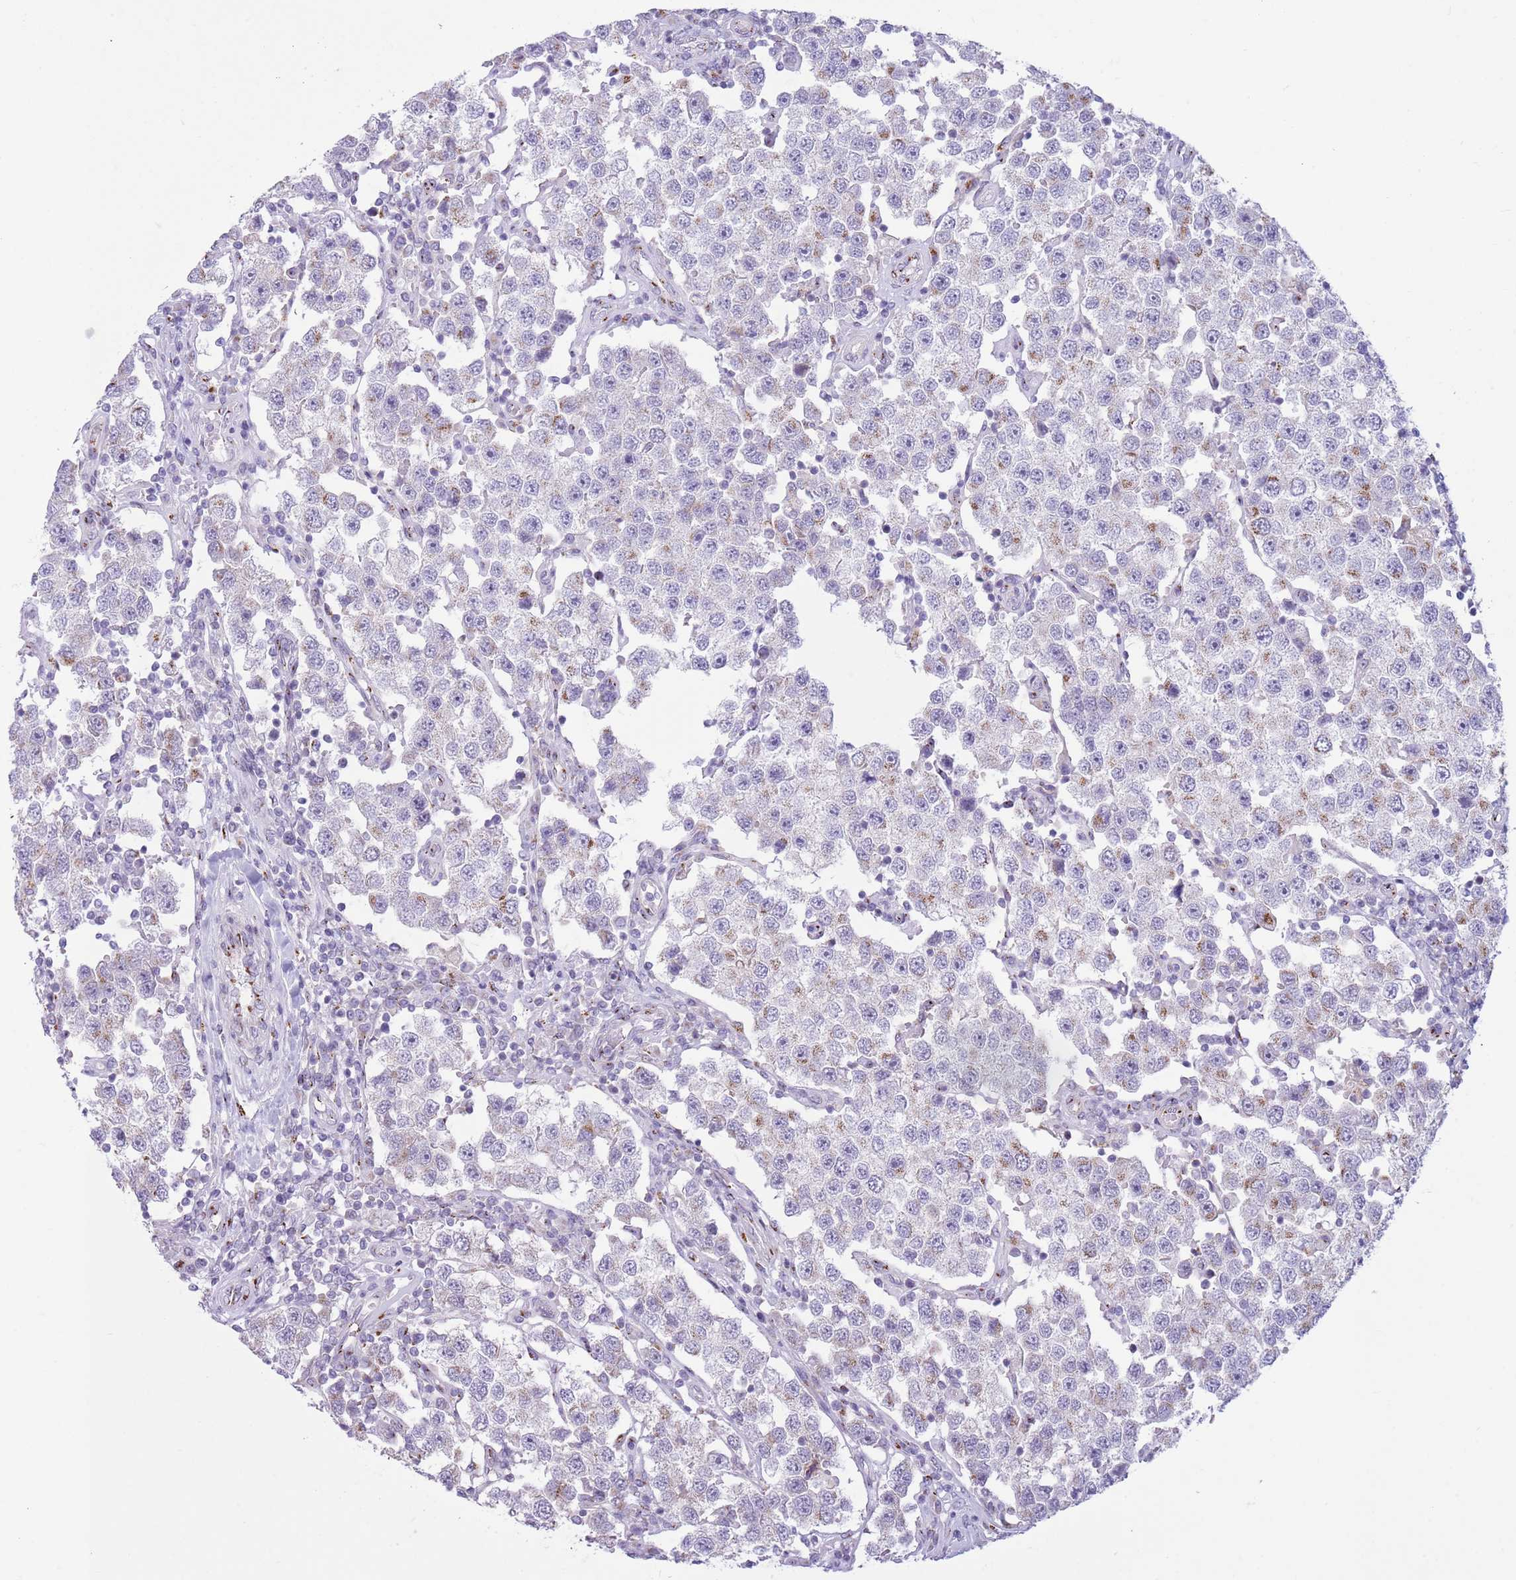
{"staining": {"intensity": "negative", "quantity": "none", "location": "none"}, "tissue": "testis cancer", "cell_type": "Tumor cells", "image_type": "cancer", "snomed": [{"axis": "morphology", "description": "Seminoma, NOS"}, {"axis": "topography", "description": "Testis"}], "caption": "The immunohistochemistry image has no significant staining in tumor cells of testis seminoma tissue. (DAB (3,3'-diaminobenzidine) immunohistochemistry with hematoxylin counter stain).", "gene": "C20orf96", "patient": {"sex": "male", "age": 37}}